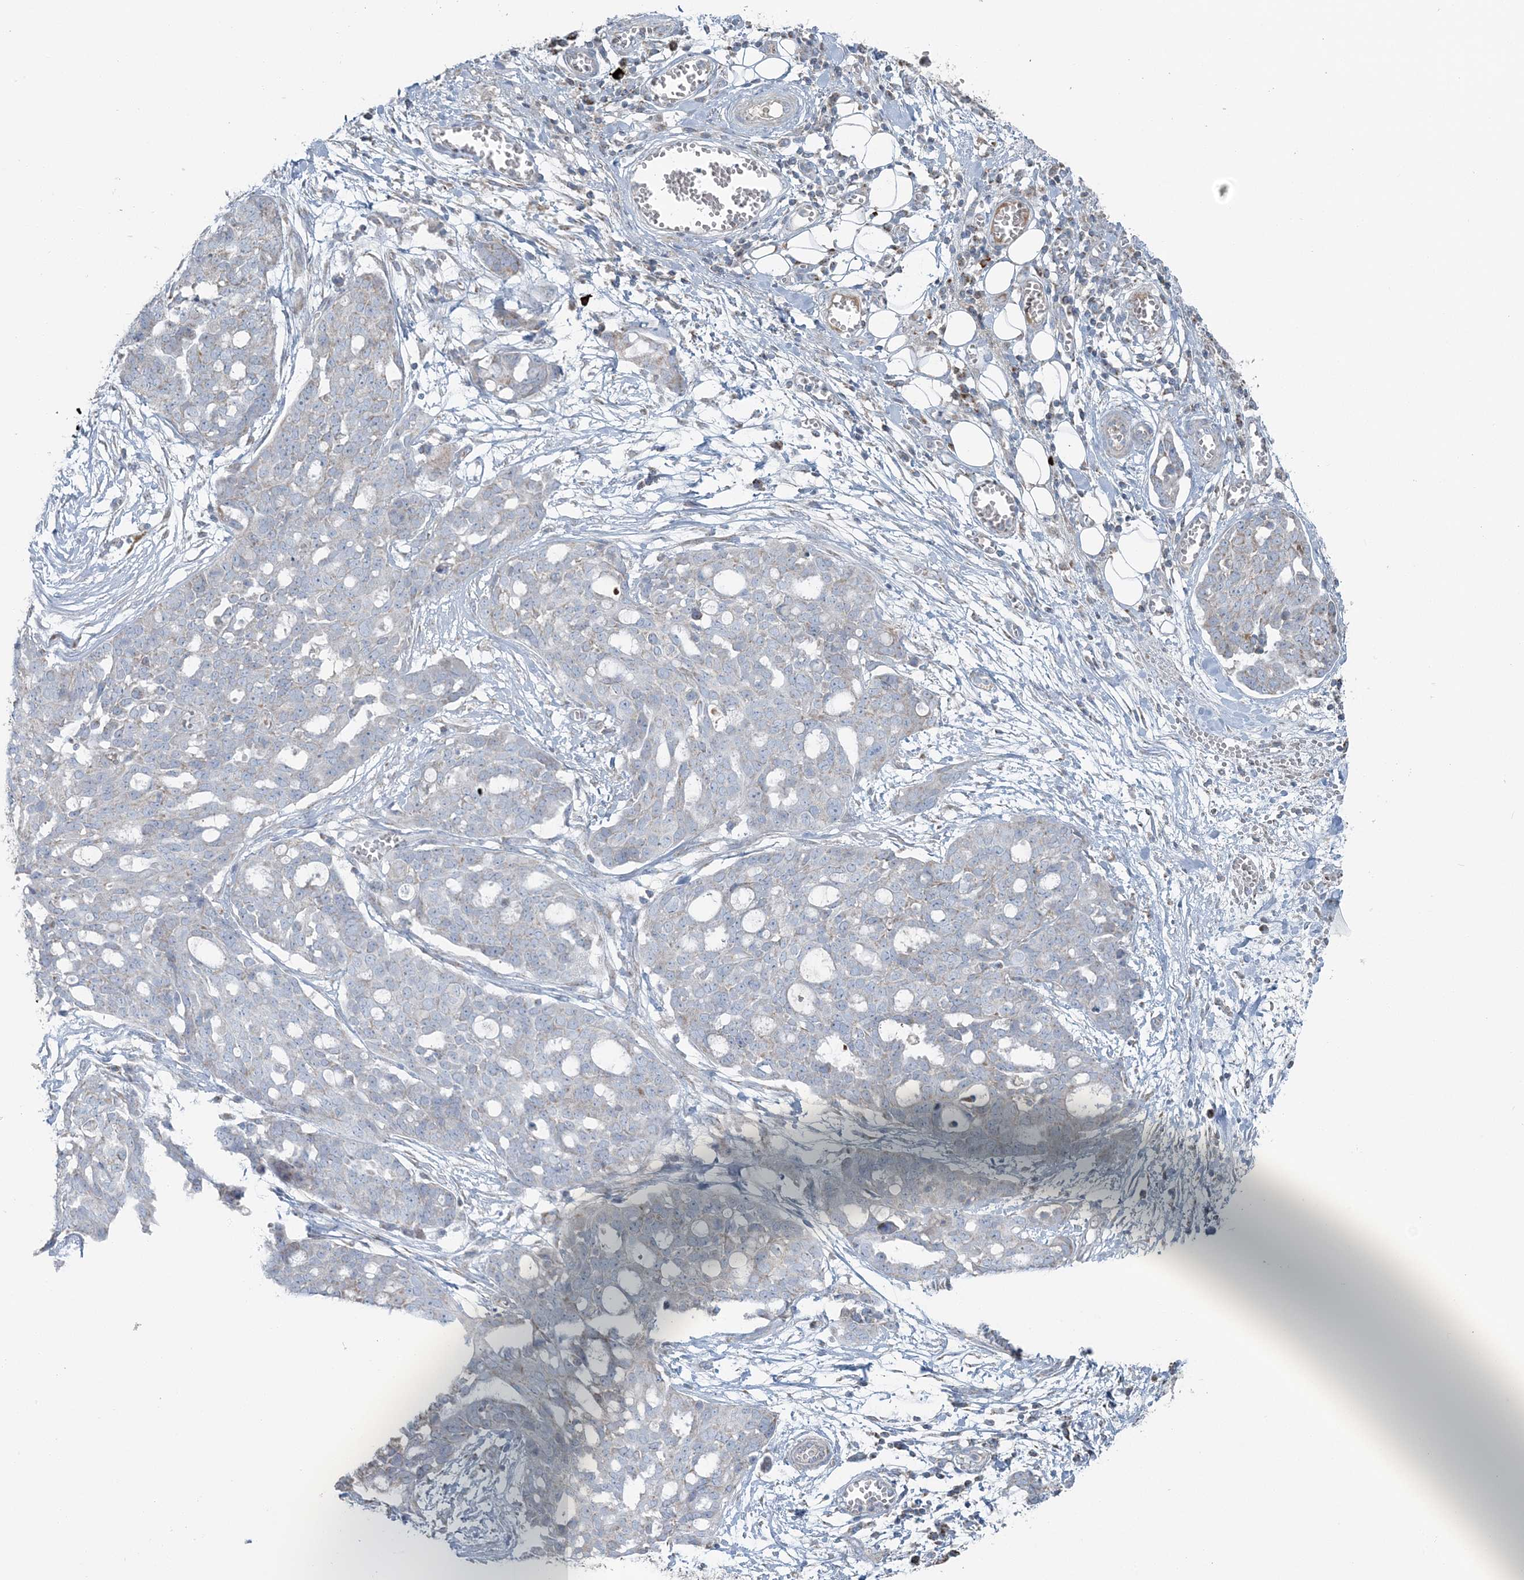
{"staining": {"intensity": "weak", "quantity": "<25%", "location": "cytoplasmic/membranous"}, "tissue": "ovarian cancer", "cell_type": "Tumor cells", "image_type": "cancer", "snomed": [{"axis": "morphology", "description": "Cystadenocarcinoma, serous, NOS"}, {"axis": "topography", "description": "Soft tissue"}, {"axis": "topography", "description": "Ovary"}], "caption": "A micrograph of ovarian cancer stained for a protein displays no brown staining in tumor cells. The staining was performed using DAB to visualize the protein expression in brown, while the nuclei were stained in blue with hematoxylin (Magnification: 20x).", "gene": "SLC22A16", "patient": {"sex": "female", "age": 57}}